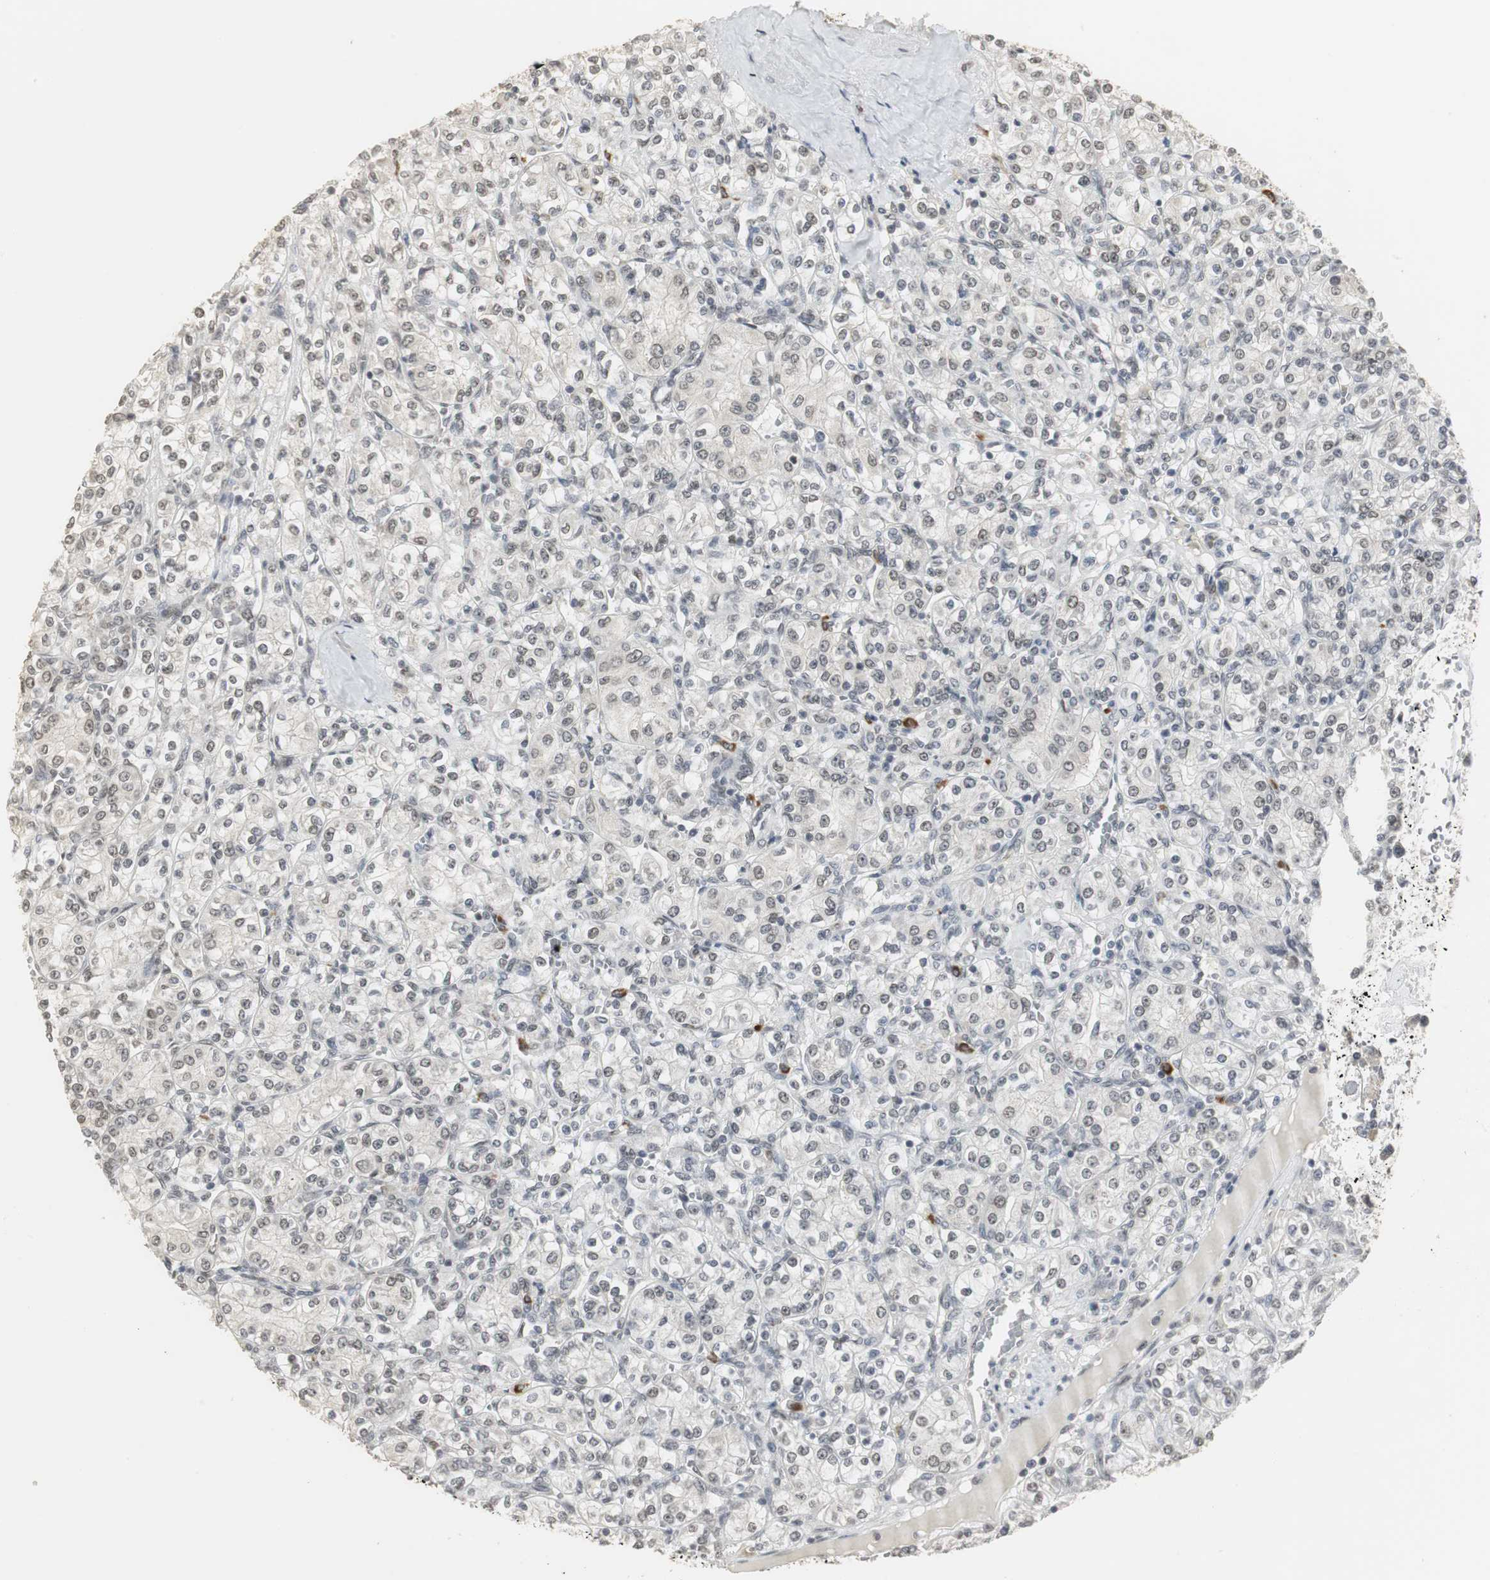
{"staining": {"intensity": "negative", "quantity": "none", "location": "none"}, "tissue": "renal cancer", "cell_type": "Tumor cells", "image_type": "cancer", "snomed": [{"axis": "morphology", "description": "Adenocarcinoma, NOS"}, {"axis": "topography", "description": "Kidney"}], "caption": "A histopathology image of human renal adenocarcinoma is negative for staining in tumor cells.", "gene": "ELOA", "patient": {"sex": "male", "age": 77}}